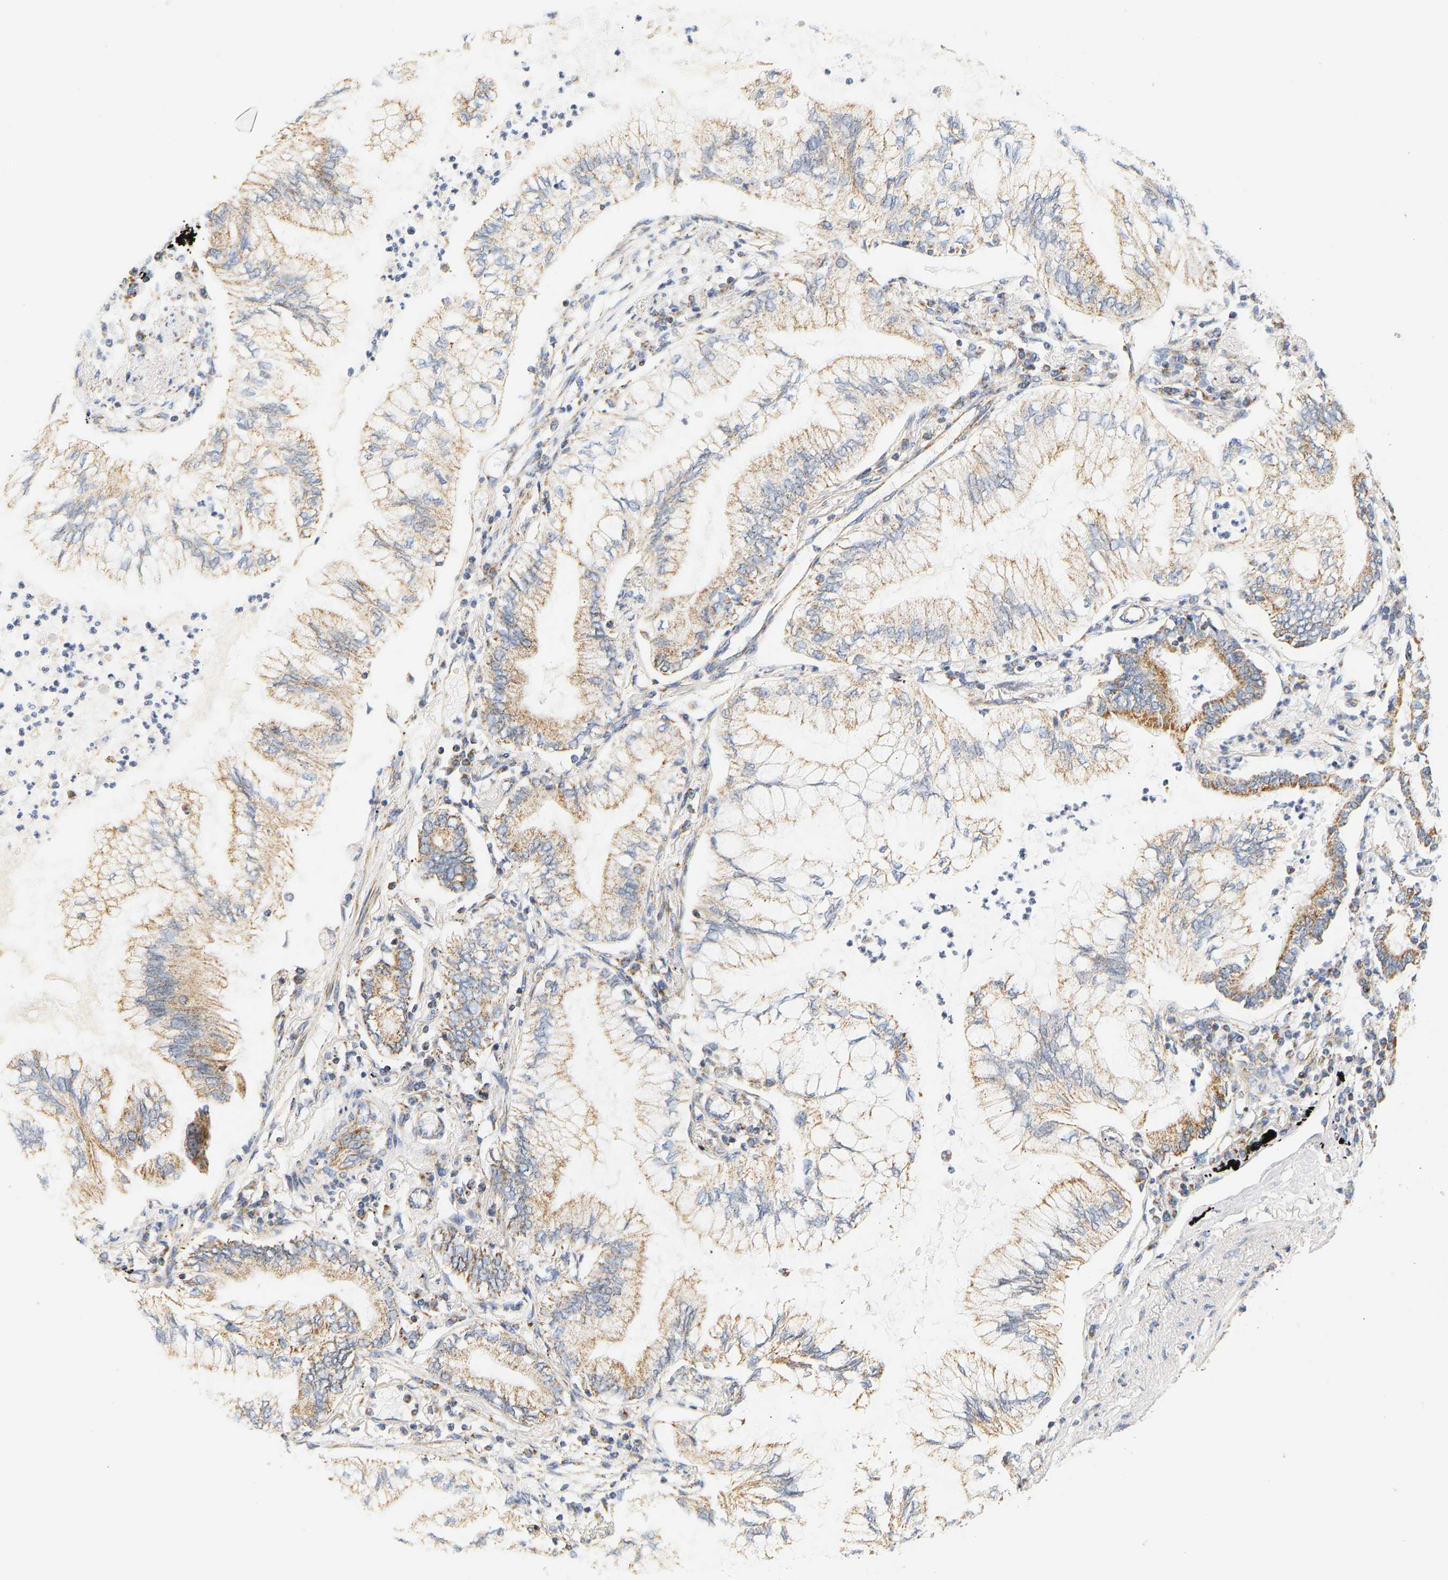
{"staining": {"intensity": "weak", "quantity": "25%-75%", "location": "cytoplasmic/membranous"}, "tissue": "lung cancer", "cell_type": "Tumor cells", "image_type": "cancer", "snomed": [{"axis": "morphology", "description": "Normal tissue, NOS"}, {"axis": "morphology", "description": "Adenocarcinoma, NOS"}, {"axis": "topography", "description": "Bronchus"}, {"axis": "topography", "description": "Lung"}], "caption": "Tumor cells demonstrate low levels of weak cytoplasmic/membranous staining in approximately 25%-75% of cells in human lung cancer (adenocarcinoma).", "gene": "GRPEL2", "patient": {"sex": "female", "age": 70}}